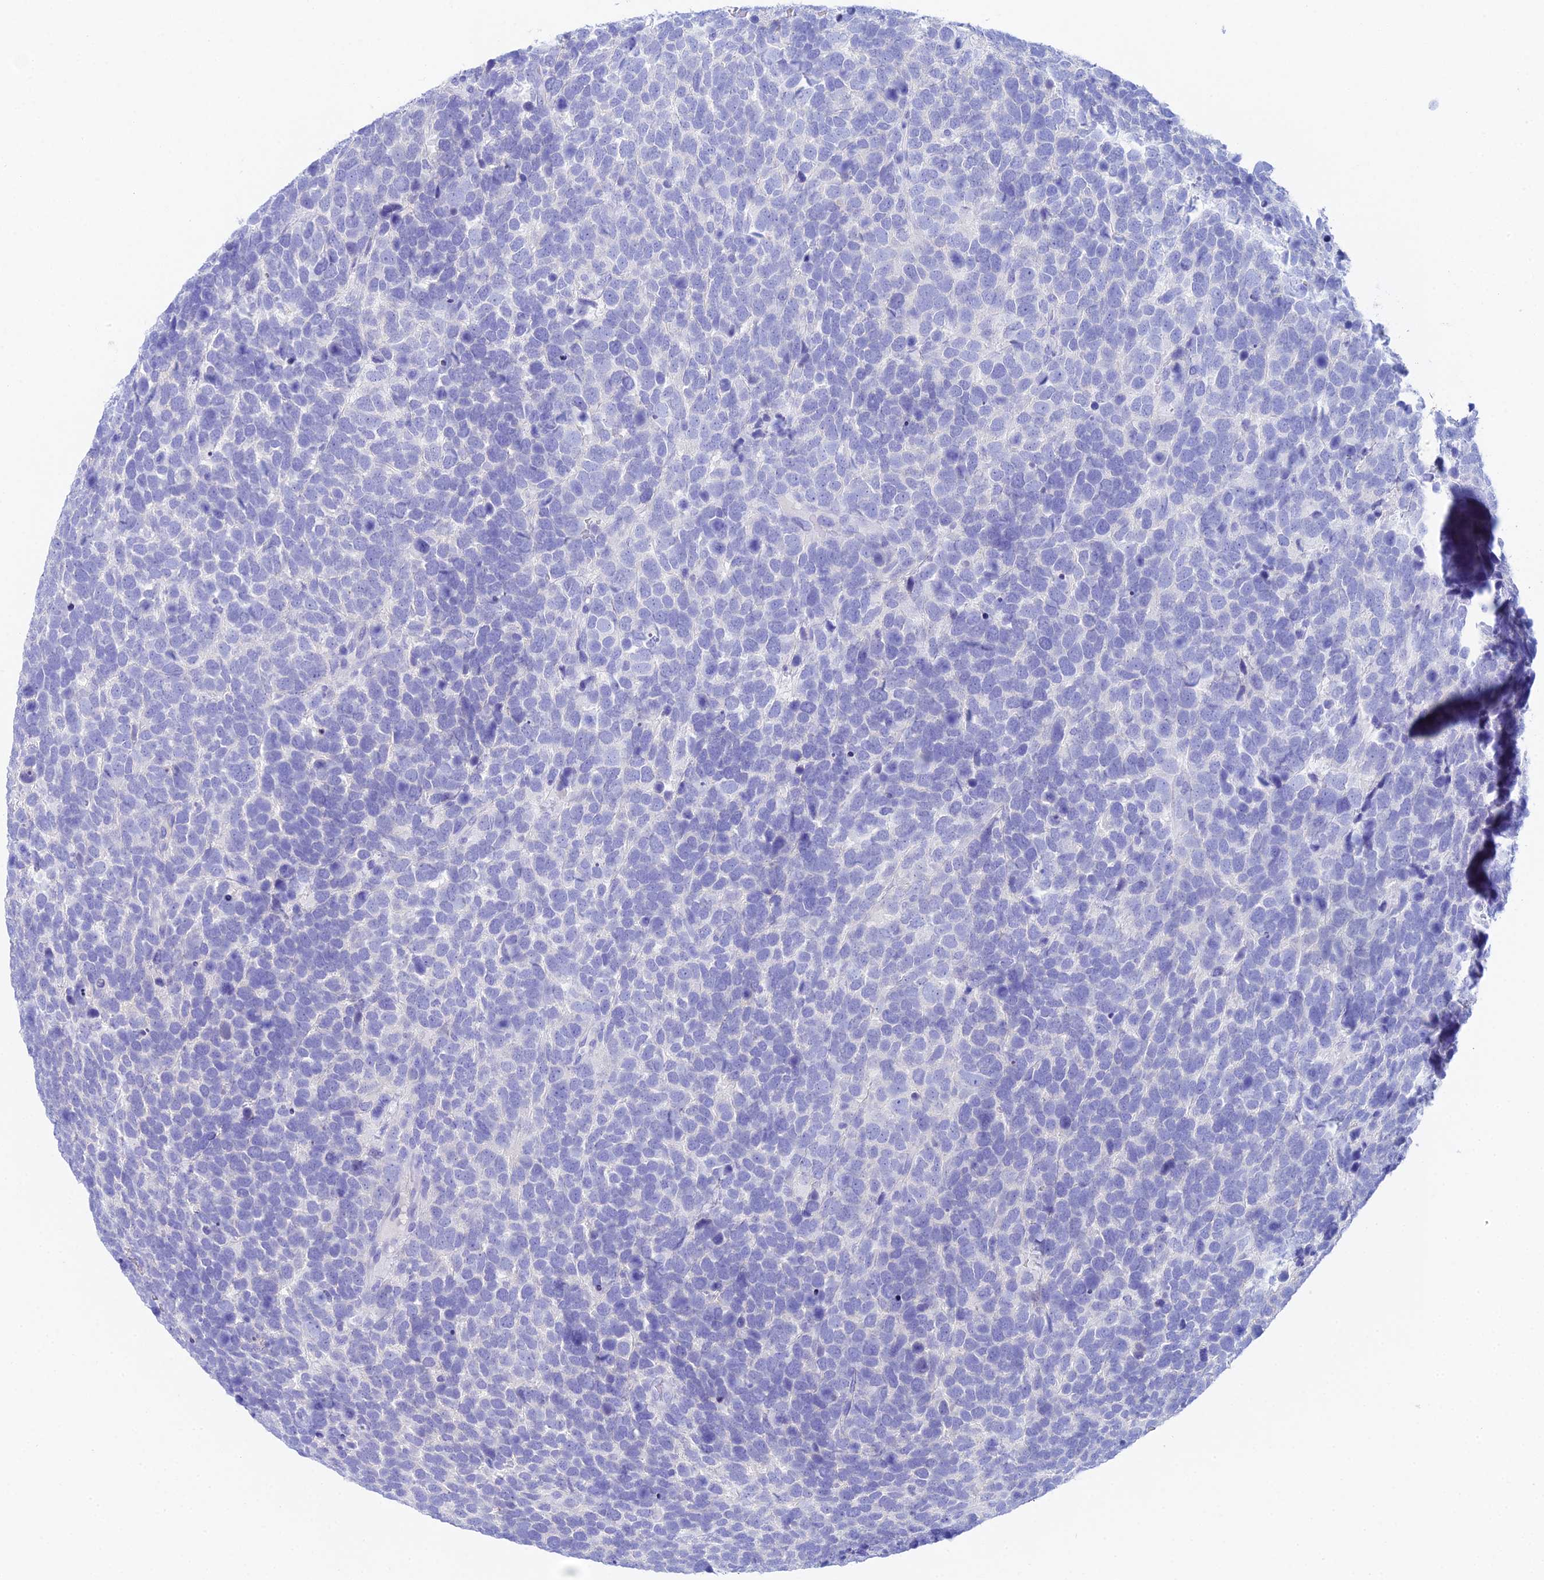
{"staining": {"intensity": "negative", "quantity": "none", "location": "none"}, "tissue": "urothelial cancer", "cell_type": "Tumor cells", "image_type": "cancer", "snomed": [{"axis": "morphology", "description": "Urothelial carcinoma, High grade"}, {"axis": "topography", "description": "Urinary bladder"}], "caption": "Immunohistochemistry (IHC) histopathology image of urothelial cancer stained for a protein (brown), which displays no expression in tumor cells. The staining is performed using DAB brown chromogen with nuclei counter-stained in using hematoxylin.", "gene": "REG1A", "patient": {"sex": "female", "age": 82}}